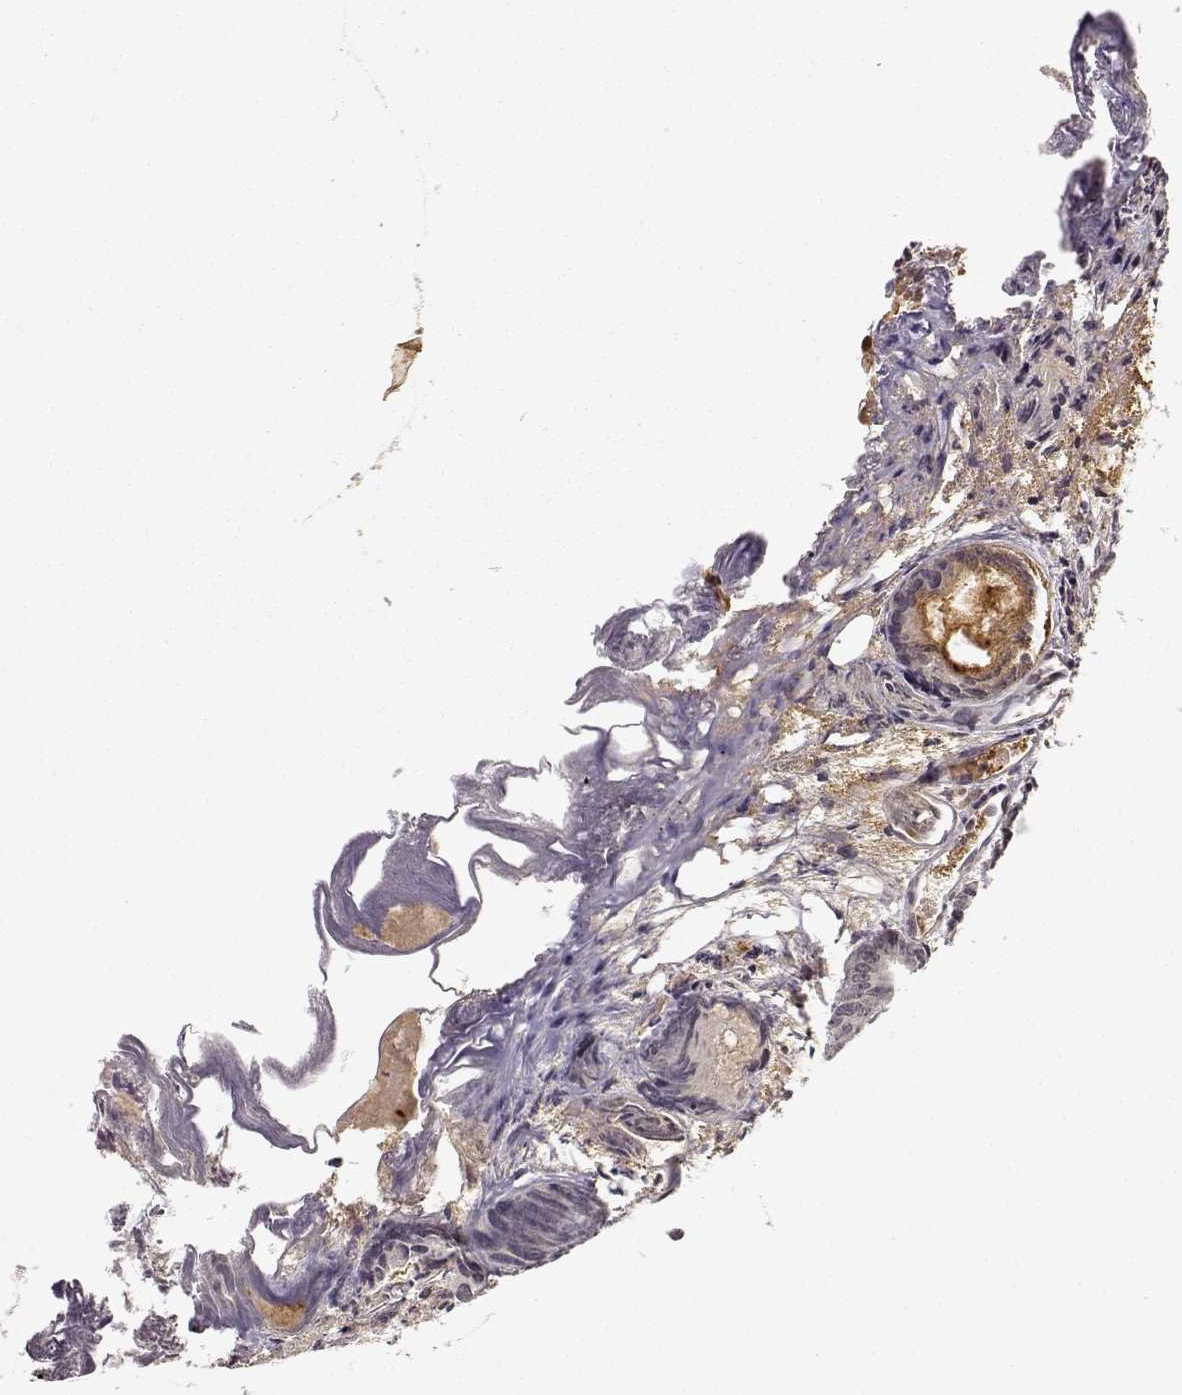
{"staining": {"intensity": "negative", "quantity": "none", "location": "none"}, "tissue": "prostate cancer", "cell_type": "Tumor cells", "image_type": "cancer", "snomed": [{"axis": "morphology", "description": "Adenocarcinoma, Medium grade"}, {"axis": "topography", "description": "Prostate"}], "caption": "IHC photomicrograph of human prostate cancer (medium-grade adenocarcinoma) stained for a protein (brown), which demonstrates no expression in tumor cells.", "gene": "MAEA", "patient": {"sex": "male", "age": 74}}